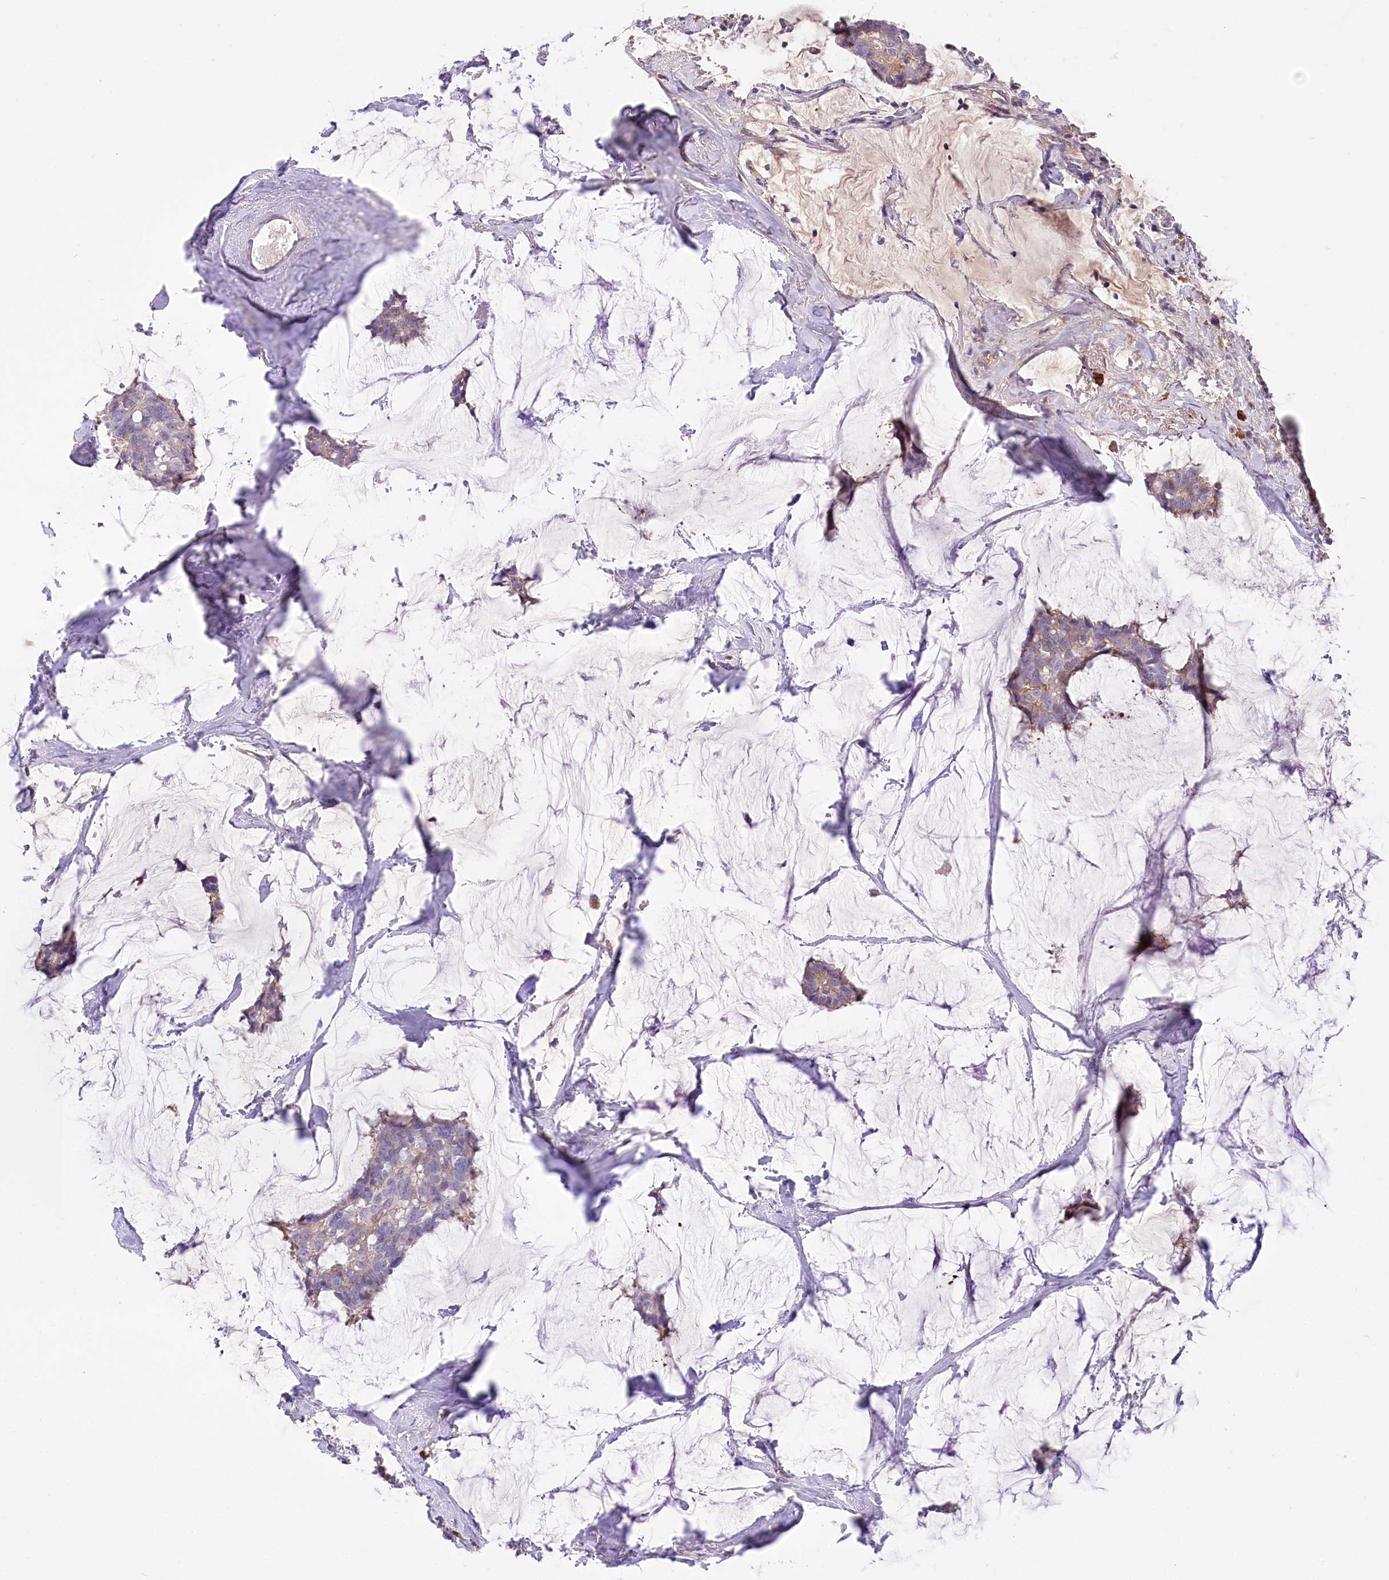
{"staining": {"intensity": "moderate", "quantity": "<25%", "location": "cytoplasmic/membranous"}, "tissue": "breast cancer", "cell_type": "Tumor cells", "image_type": "cancer", "snomed": [{"axis": "morphology", "description": "Duct carcinoma"}, {"axis": "topography", "description": "Breast"}], "caption": "The micrograph shows immunohistochemical staining of intraductal carcinoma (breast). There is moderate cytoplasmic/membranous positivity is seen in approximately <25% of tumor cells.", "gene": "CEP164", "patient": {"sex": "female", "age": 93}}